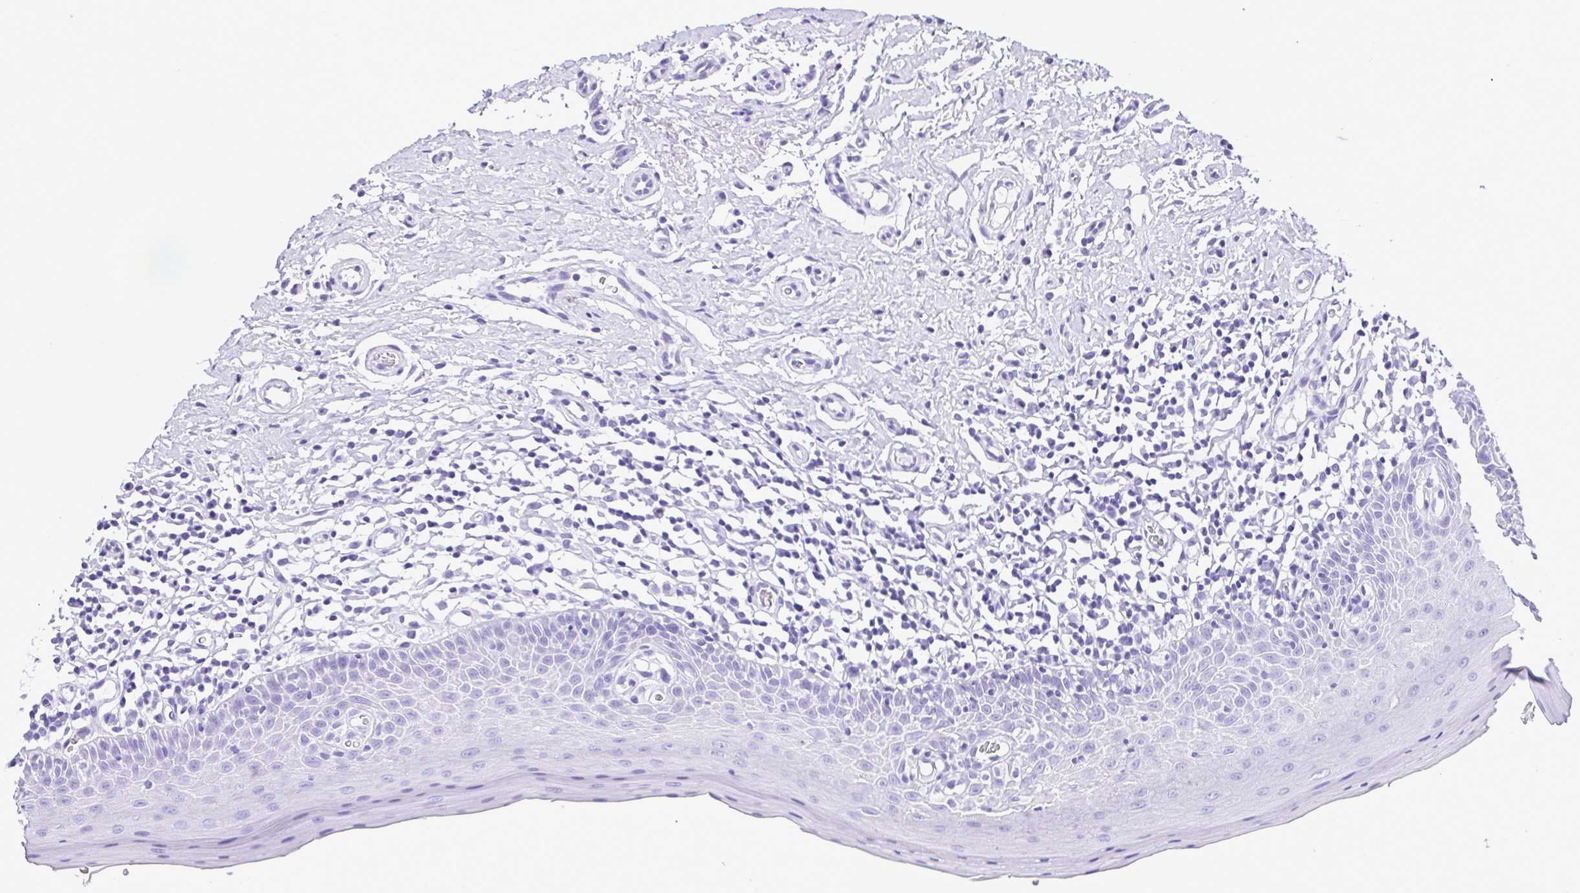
{"staining": {"intensity": "negative", "quantity": "none", "location": "none"}, "tissue": "oral mucosa", "cell_type": "Squamous epithelial cells", "image_type": "normal", "snomed": [{"axis": "morphology", "description": "Normal tissue, NOS"}, {"axis": "topography", "description": "Oral tissue"}, {"axis": "topography", "description": "Tounge, NOS"}], "caption": "The histopathology image demonstrates no significant staining in squamous epithelial cells of oral mucosa. (DAB immunohistochemistry (IHC) visualized using brightfield microscopy, high magnification).", "gene": "SYT1", "patient": {"sex": "female", "age": 58}}